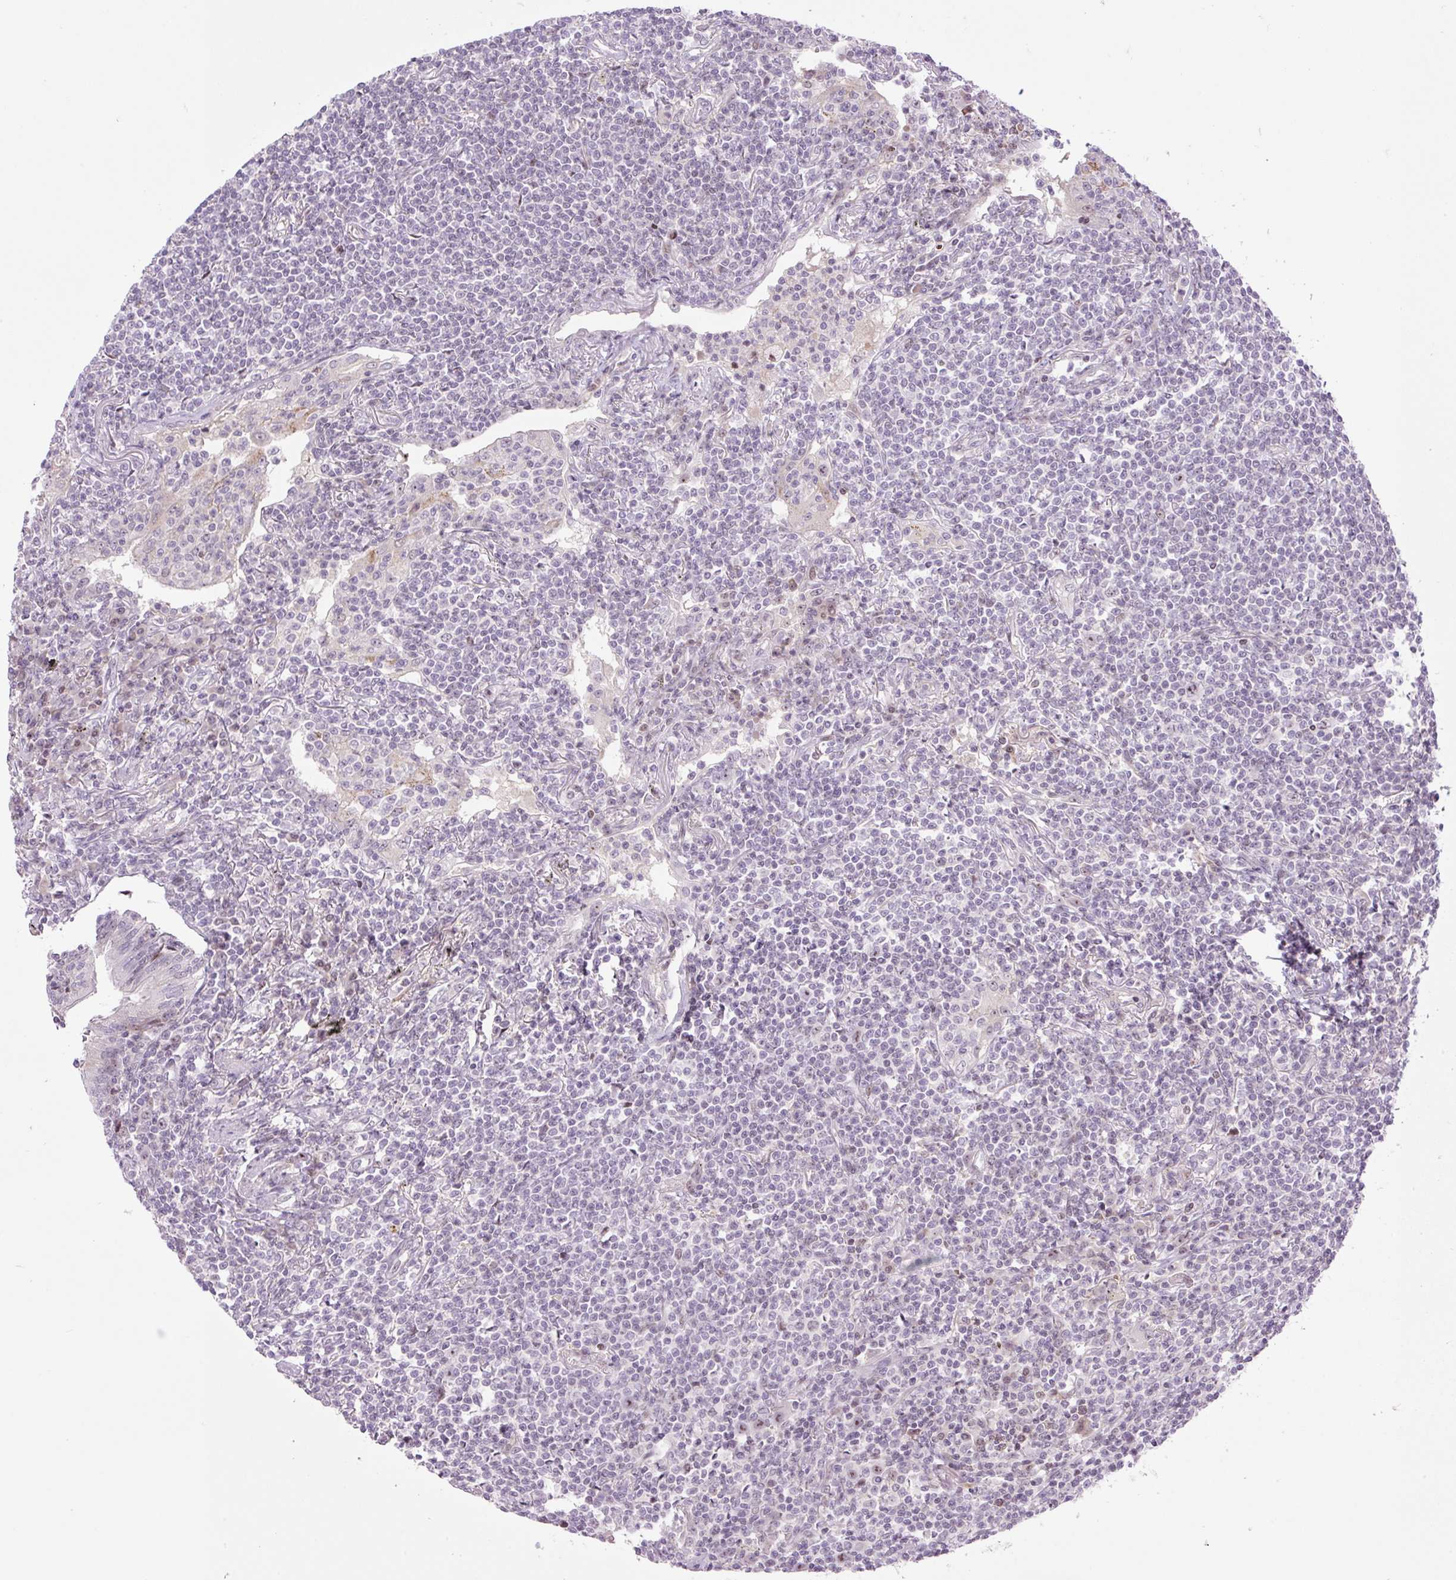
{"staining": {"intensity": "negative", "quantity": "none", "location": "none"}, "tissue": "lymphoma", "cell_type": "Tumor cells", "image_type": "cancer", "snomed": [{"axis": "morphology", "description": "Malignant lymphoma, non-Hodgkin's type, Low grade"}, {"axis": "topography", "description": "Lung"}], "caption": "Tumor cells show no significant staining in low-grade malignant lymphoma, non-Hodgkin's type. (Immunohistochemistry, brightfield microscopy, high magnification).", "gene": "ZNF417", "patient": {"sex": "female", "age": 71}}